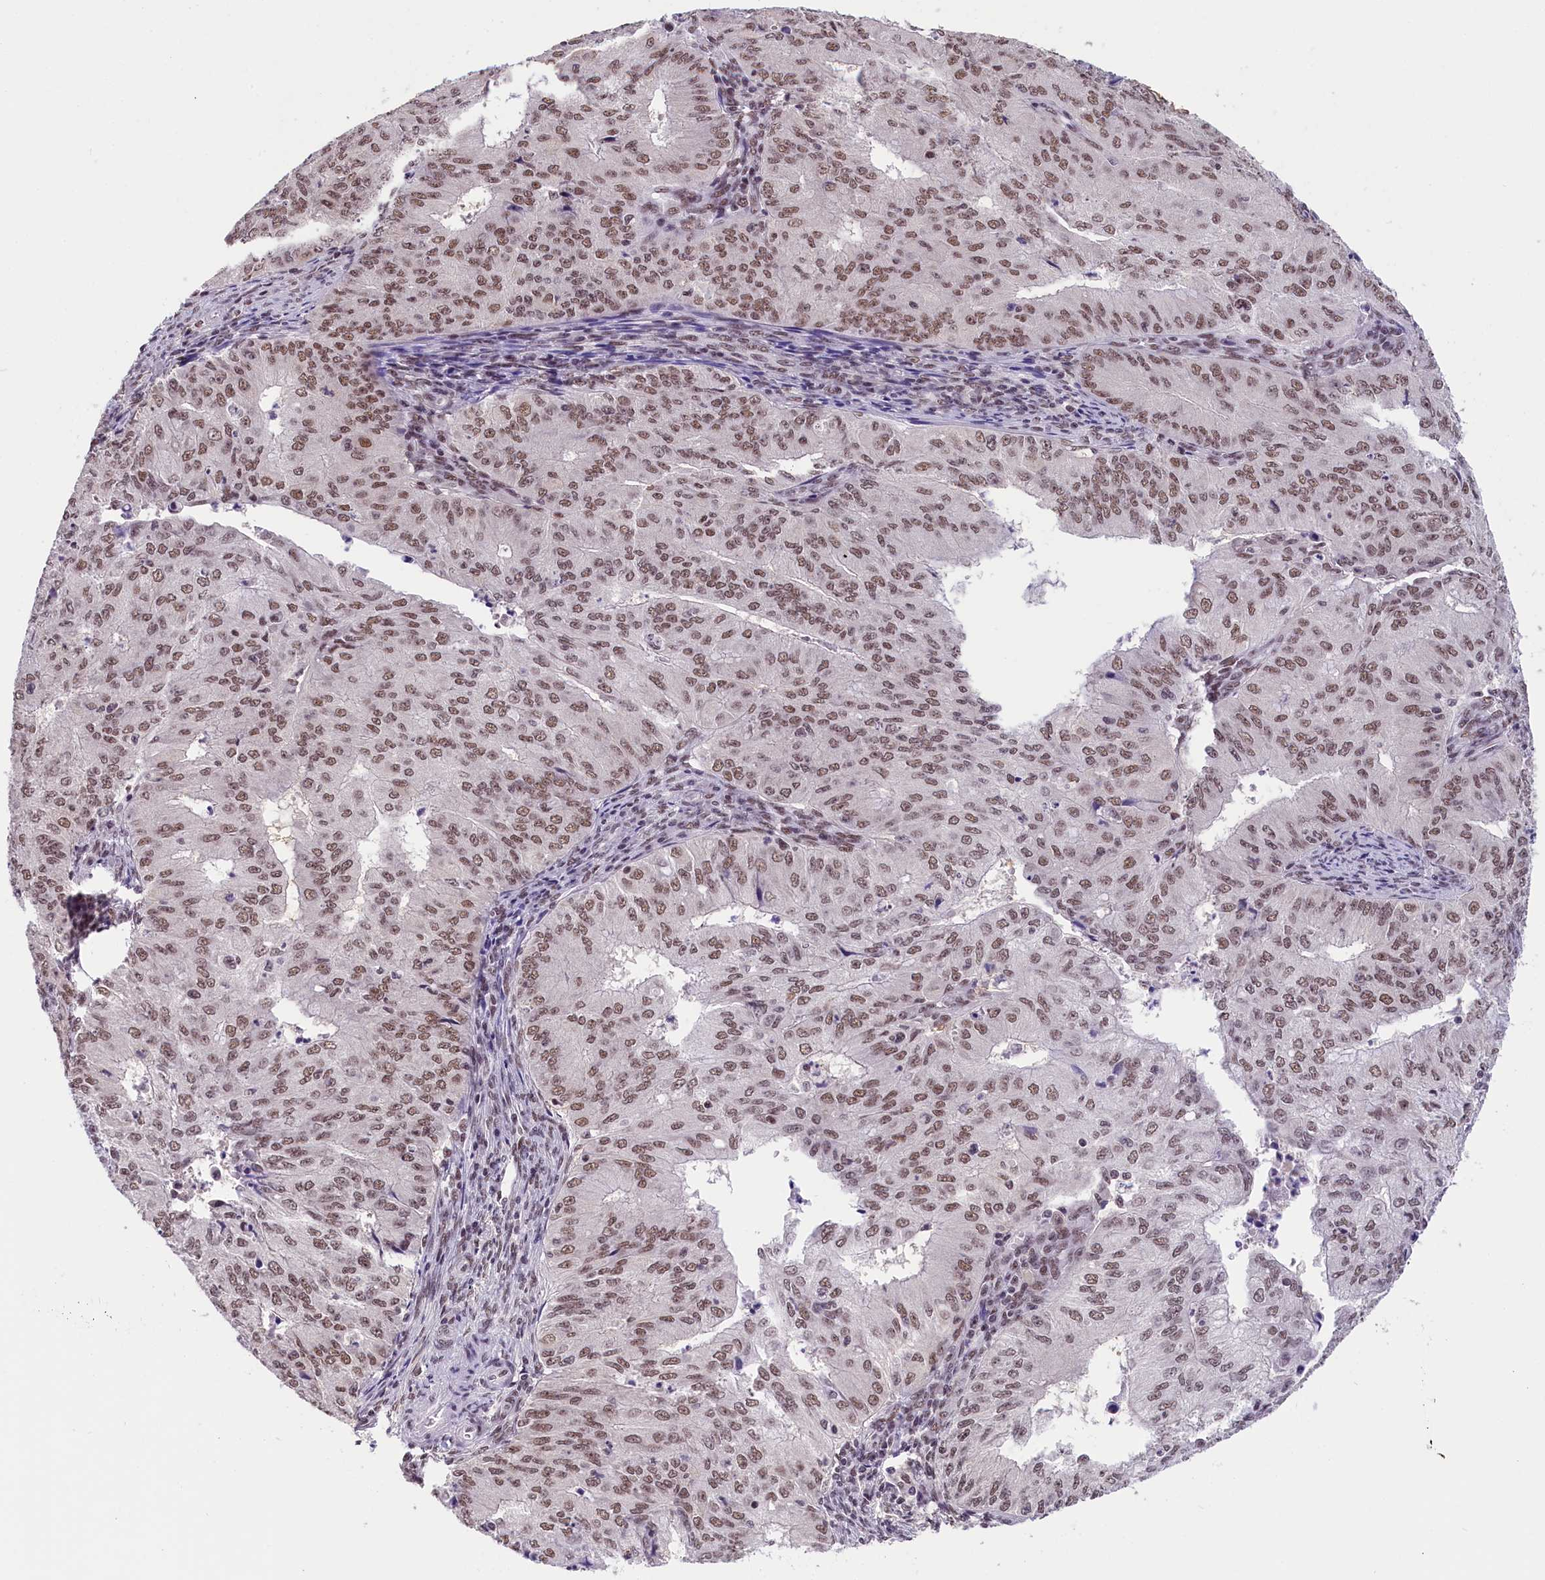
{"staining": {"intensity": "moderate", "quantity": ">75%", "location": "nuclear"}, "tissue": "endometrial cancer", "cell_type": "Tumor cells", "image_type": "cancer", "snomed": [{"axis": "morphology", "description": "Adenocarcinoma, NOS"}, {"axis": "topography", "description": "Endometrium"}], "caption": "Human adenocarcinoma (endometrial) stained with a protein marker shows moderate staining in tumor cells.", "gene": "ZC3H4", "patient": {"sex": "female", "age": 50}}